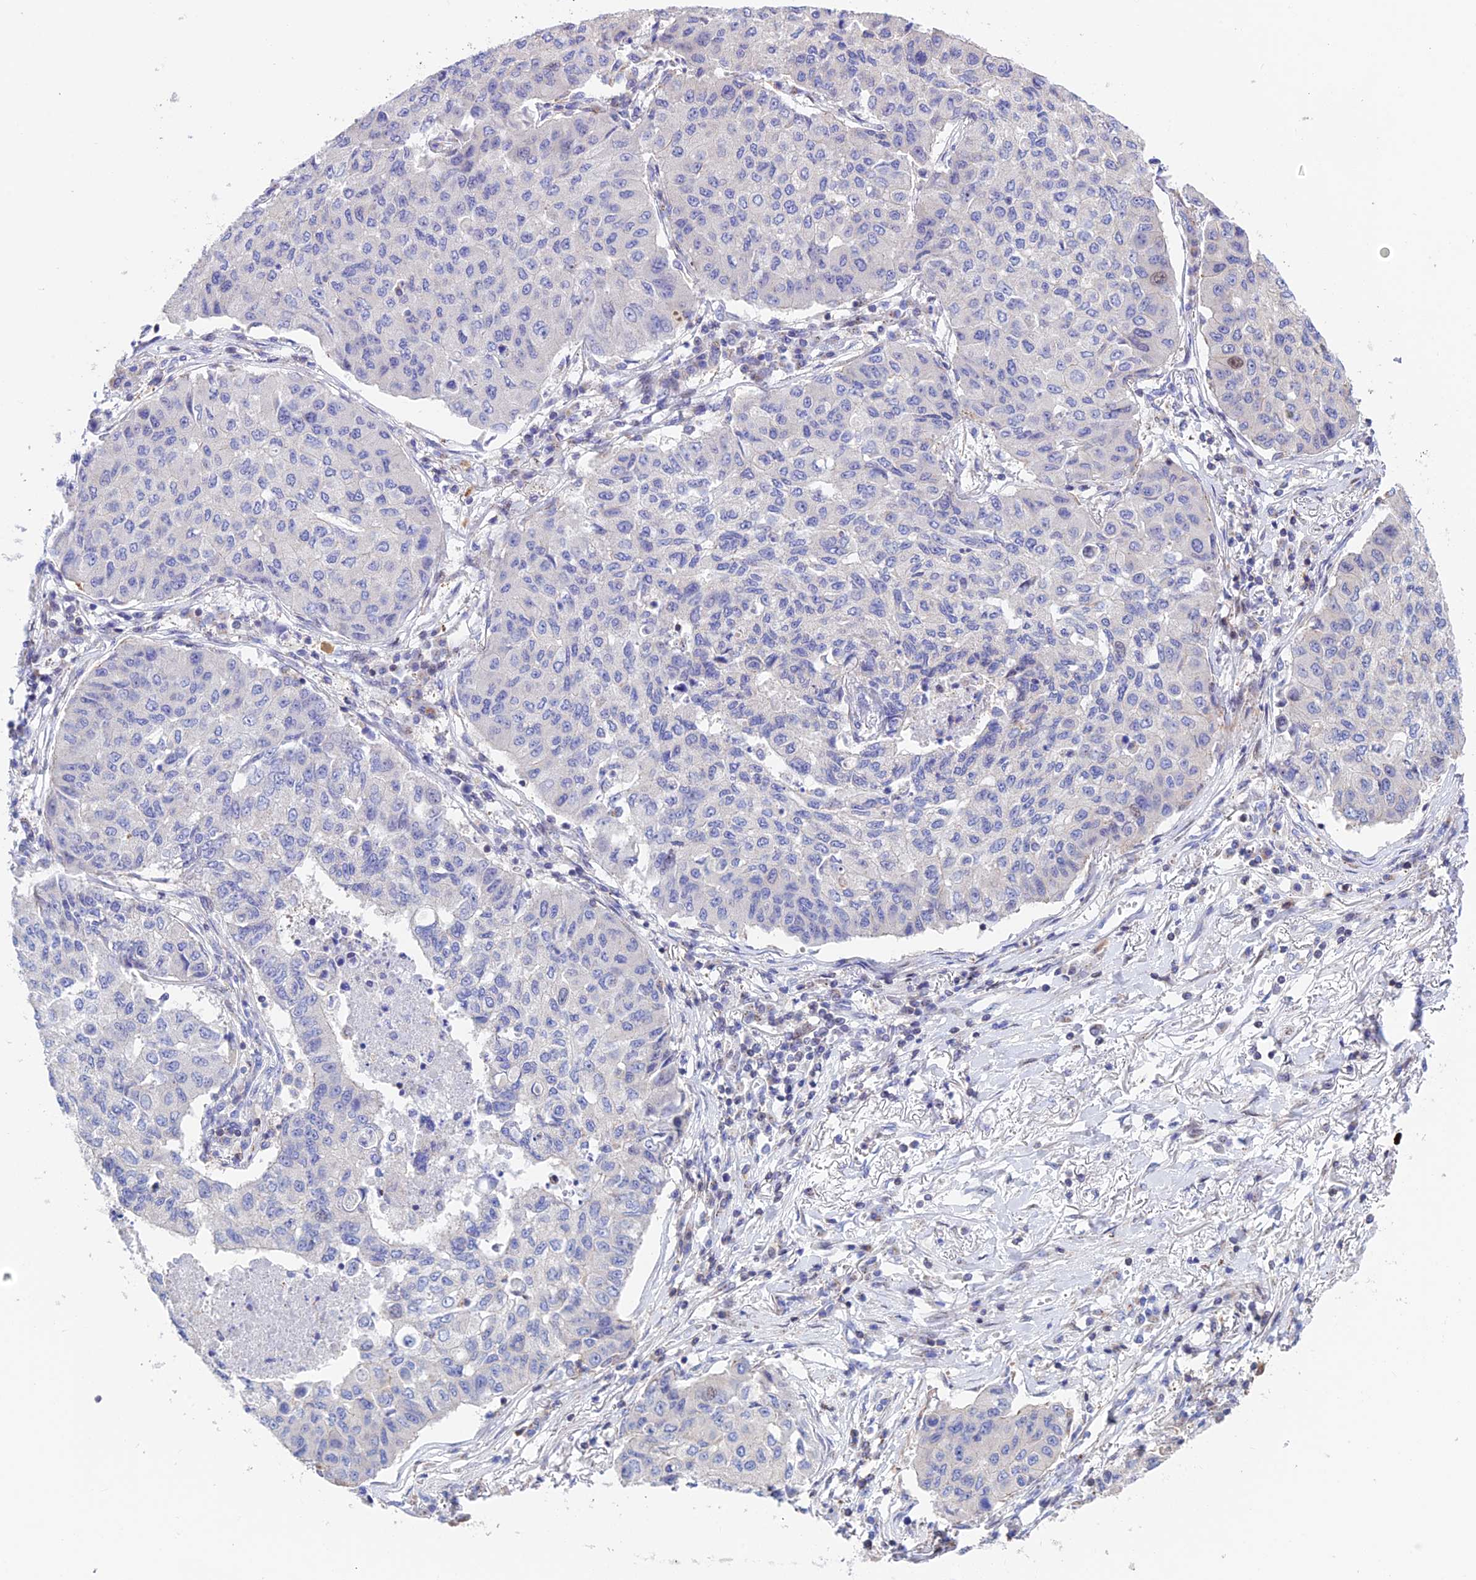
{"staining": {"intensity": "negative", "quantity": "none", "location": "none"}, "tissue": "lung cancer", "cell_type": "Tumor cells", "image_type": "cancer", "snomed": [{"axis": "morphology", "description": "Squamous cell carcinoma, NOS"}, {"axis": "topography", "description": "Lung"}], "caption": "There is no significant expression in tumor cells of squamous cell carcinoma (lung).", "gene": "PRIM1", "patient": {"sex": "male", "age": 74}}